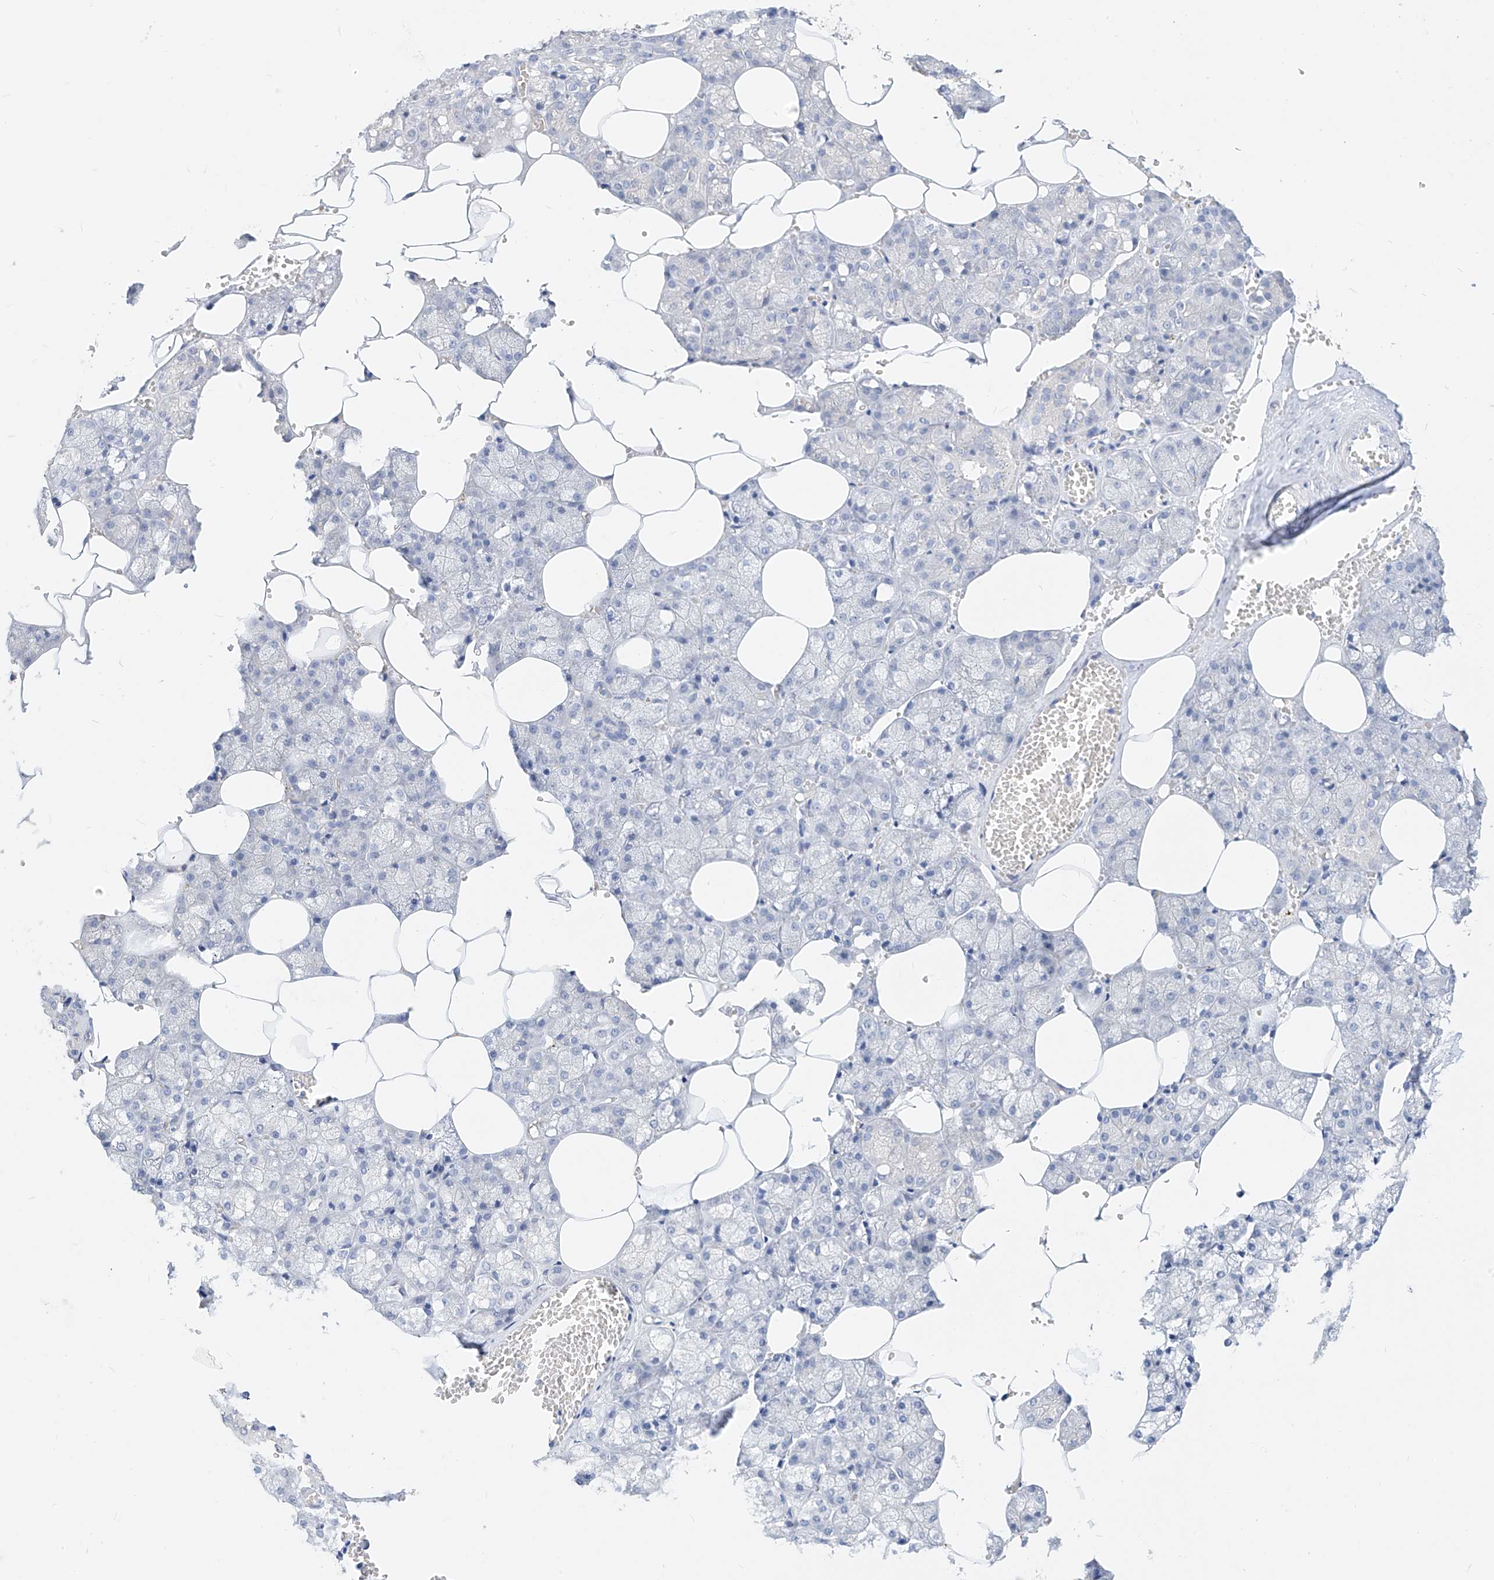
{"staining": {"intensity": "negative", "quantity": "none", "location": "none"}, "tissue": "salivary gland", "cell_type": "Glandular cells", "image_type": "normal", "snomed": [{"axis": "morphology", "description": "Normal tissue, NOS"}, {"axis": "topography", "description": "Salivary gland"}], "caption": "This image is of benign salivary gland stained with immunohistochemistry to label a protein in brown with the nuclei are counter-stained blue. There is no positivity in glandular cells.", "gene": "ZZEF1", "patient": {"sex": "male", "age": 62}}